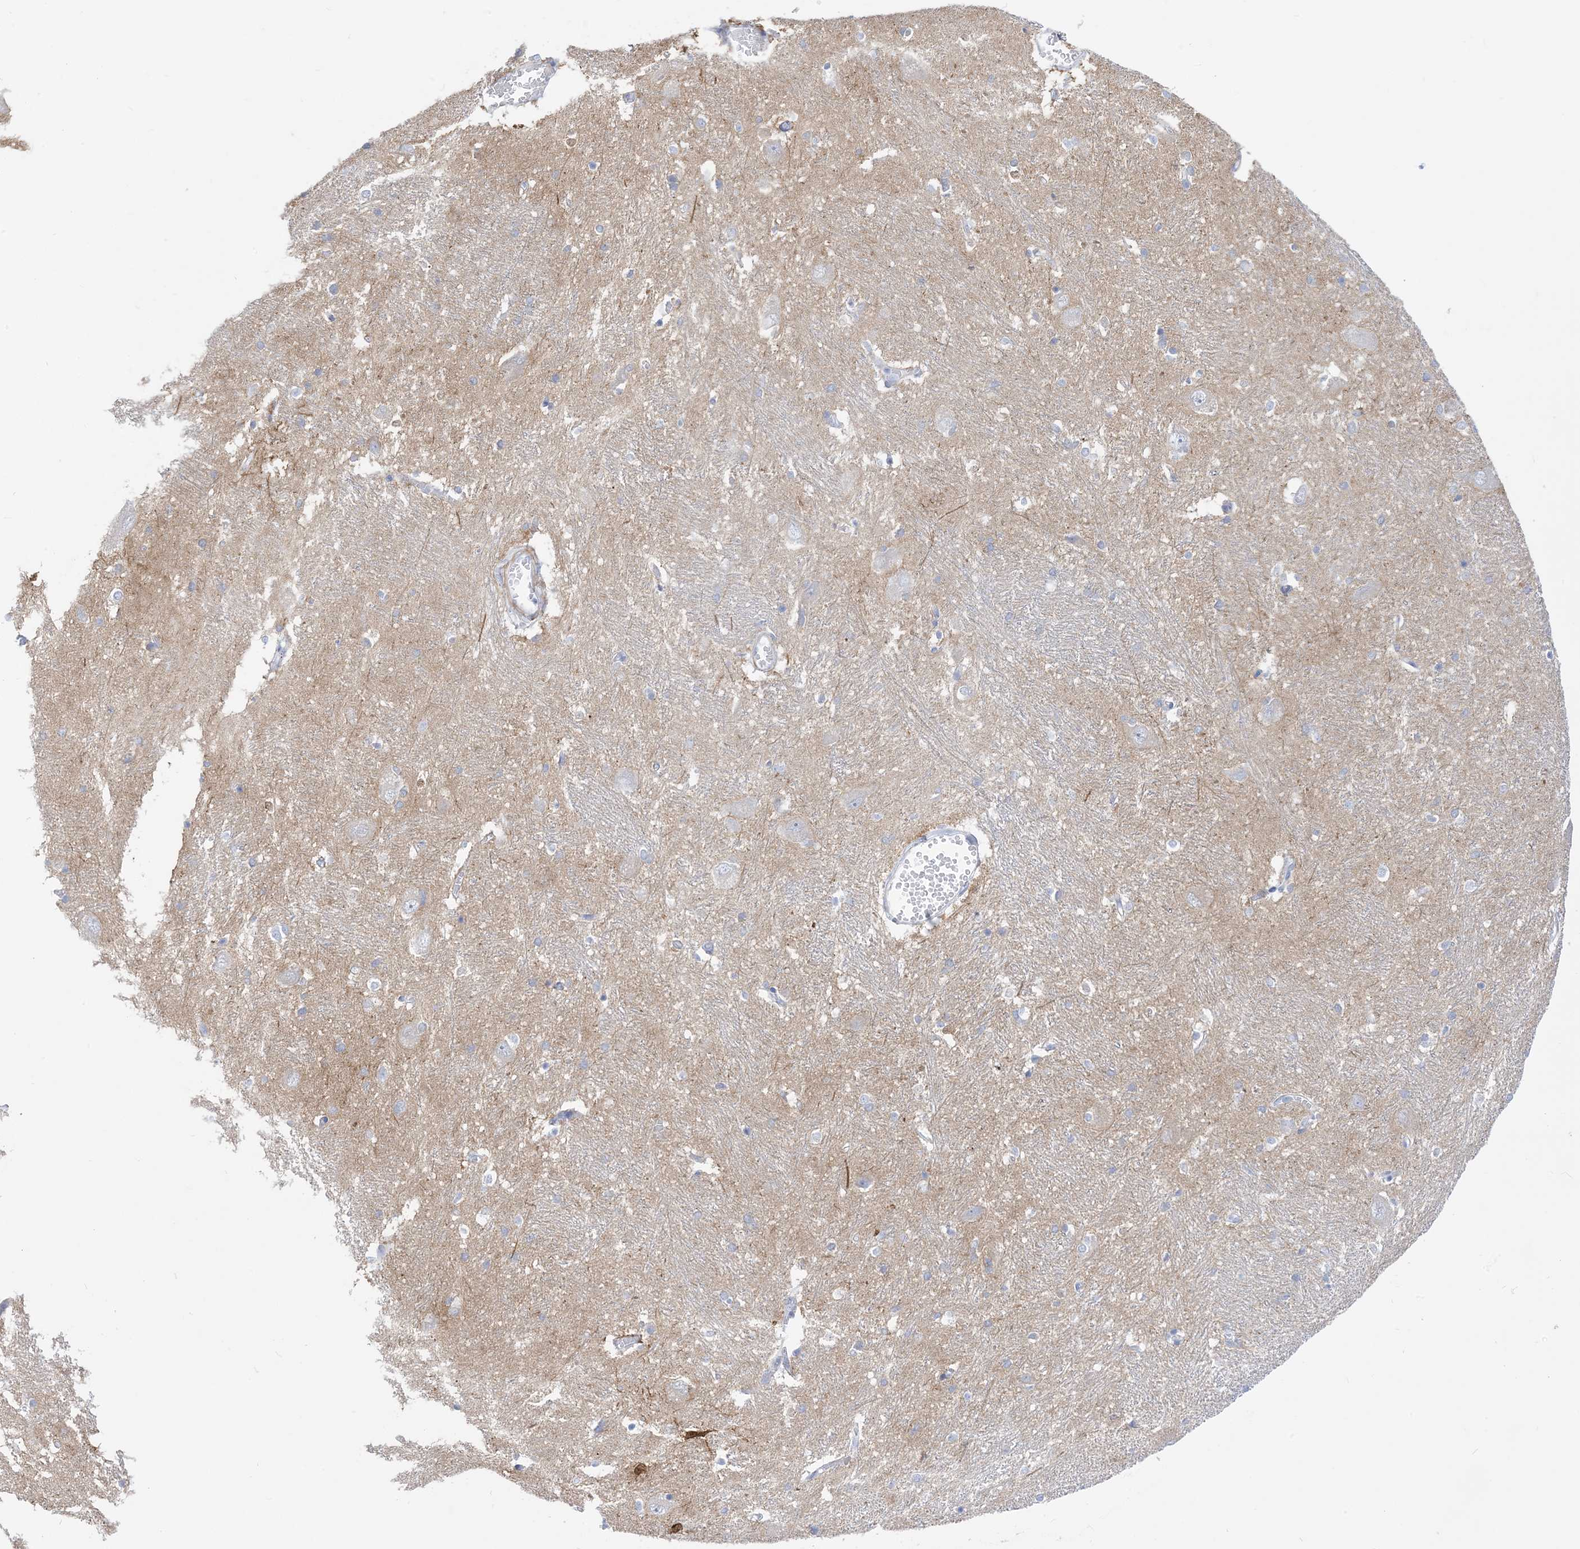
{"staining": {"intensity": "strong", "quantity": "<25%", "location": "cytoplasmic/membranous"}, "tissue": "caudate", "cell_type": "Glial cells", "image_type": "normal", "snomed": [{"axis": "morphology", "description": "Normal tissue, NOS"}, {"axis": "topography", "description": "Lateral ventricle wall"}], "caption": "Immunohistochemical staining of benign caudate demonstrates medium levels of strong cytoplasmic/membranous positivity in about <25% of glial cells. The staining is performed using DAB brown chromogen to label protein expression. The nuclei are counter-stained blue using hematoxylin.", "gene": "MARS2", "patient": {"sex": "male", "age": 37}}